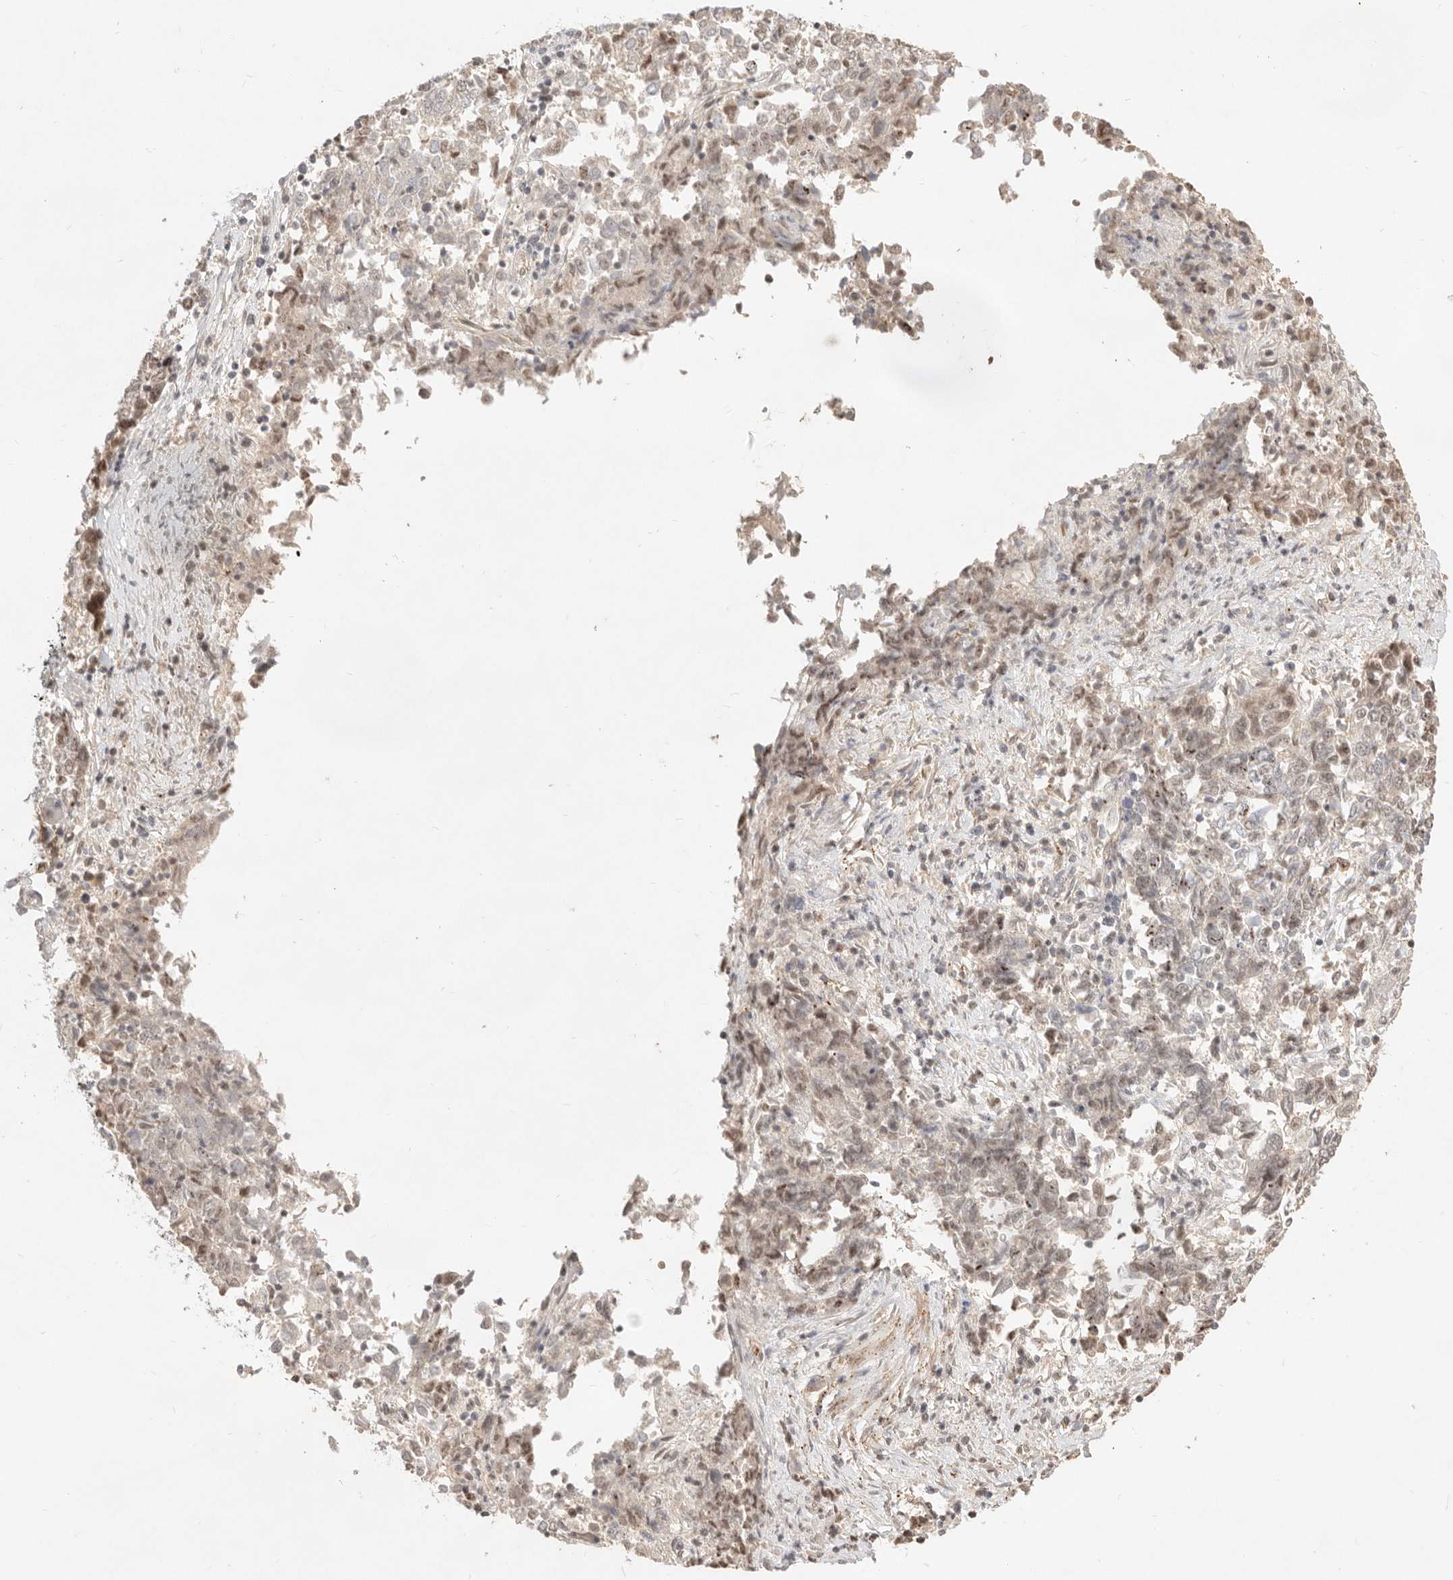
{"staining": {"intensity": "weak", "quantity": "25%-75%", "location": "nuclear"}, "tissue": "endometrial cancer", "cell_type": "Tumor cells", "image_type": "cancer", "snomed": [{"axis": "morphology", "description": "Adenocarcinoma, NOS"}, {"axis": "topography", "description": "Endometrium"}], "caption": "A photomicrograph of endometrial cancer stained for a protein shows weak nuclear brown staining in tumor cells.", "gene": "MEP1A", "patient": {"sex": "female", "age": 80}}